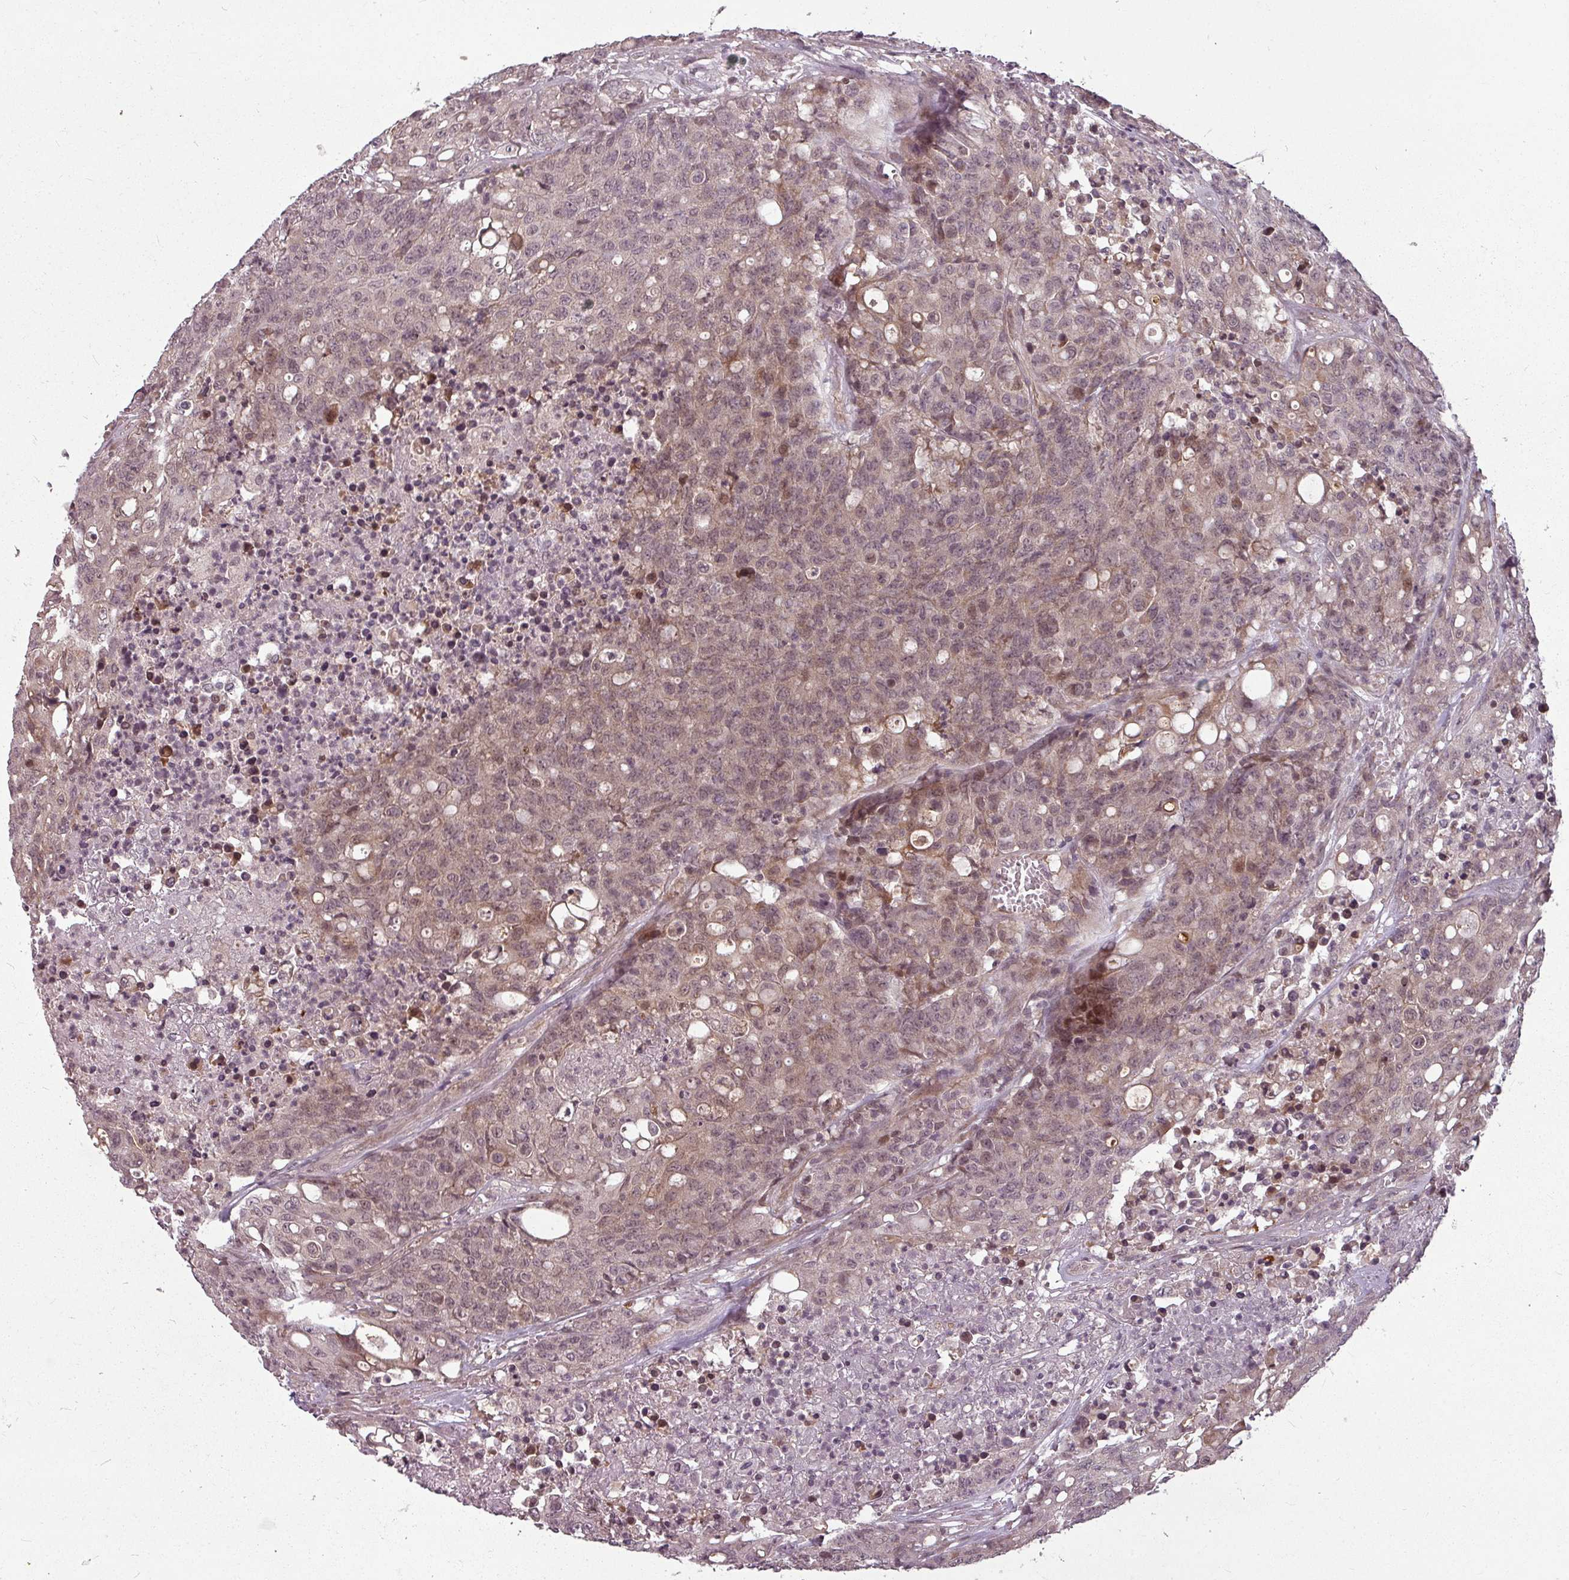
{"staining": {"intensity": "weak", "quantity": ">75%", "location": "cytoplasmic/membranous"}, "tissue": "colorectal cancer", "cell_type": "Tumor cells", "image_type": "cancer", "snomed": [{"axis": "morphology", "description": "Adenocarcinoma, NOS"}, {"axis": "topography", "description": "Colon"}], "caption": "Immunohistochemistry photomicrograph of neoplastic tissue: human colorectal cancer (adenocarcinoma) stained using IHC demonstrates low levels of weak protein expression localized specifically in the cytoplasmic/membranous of tumor cells, appearing as a cytoplasmic/membranous brown color.", "gene": "CLIC1", "patient": {"sex": "male", "age": 51}}